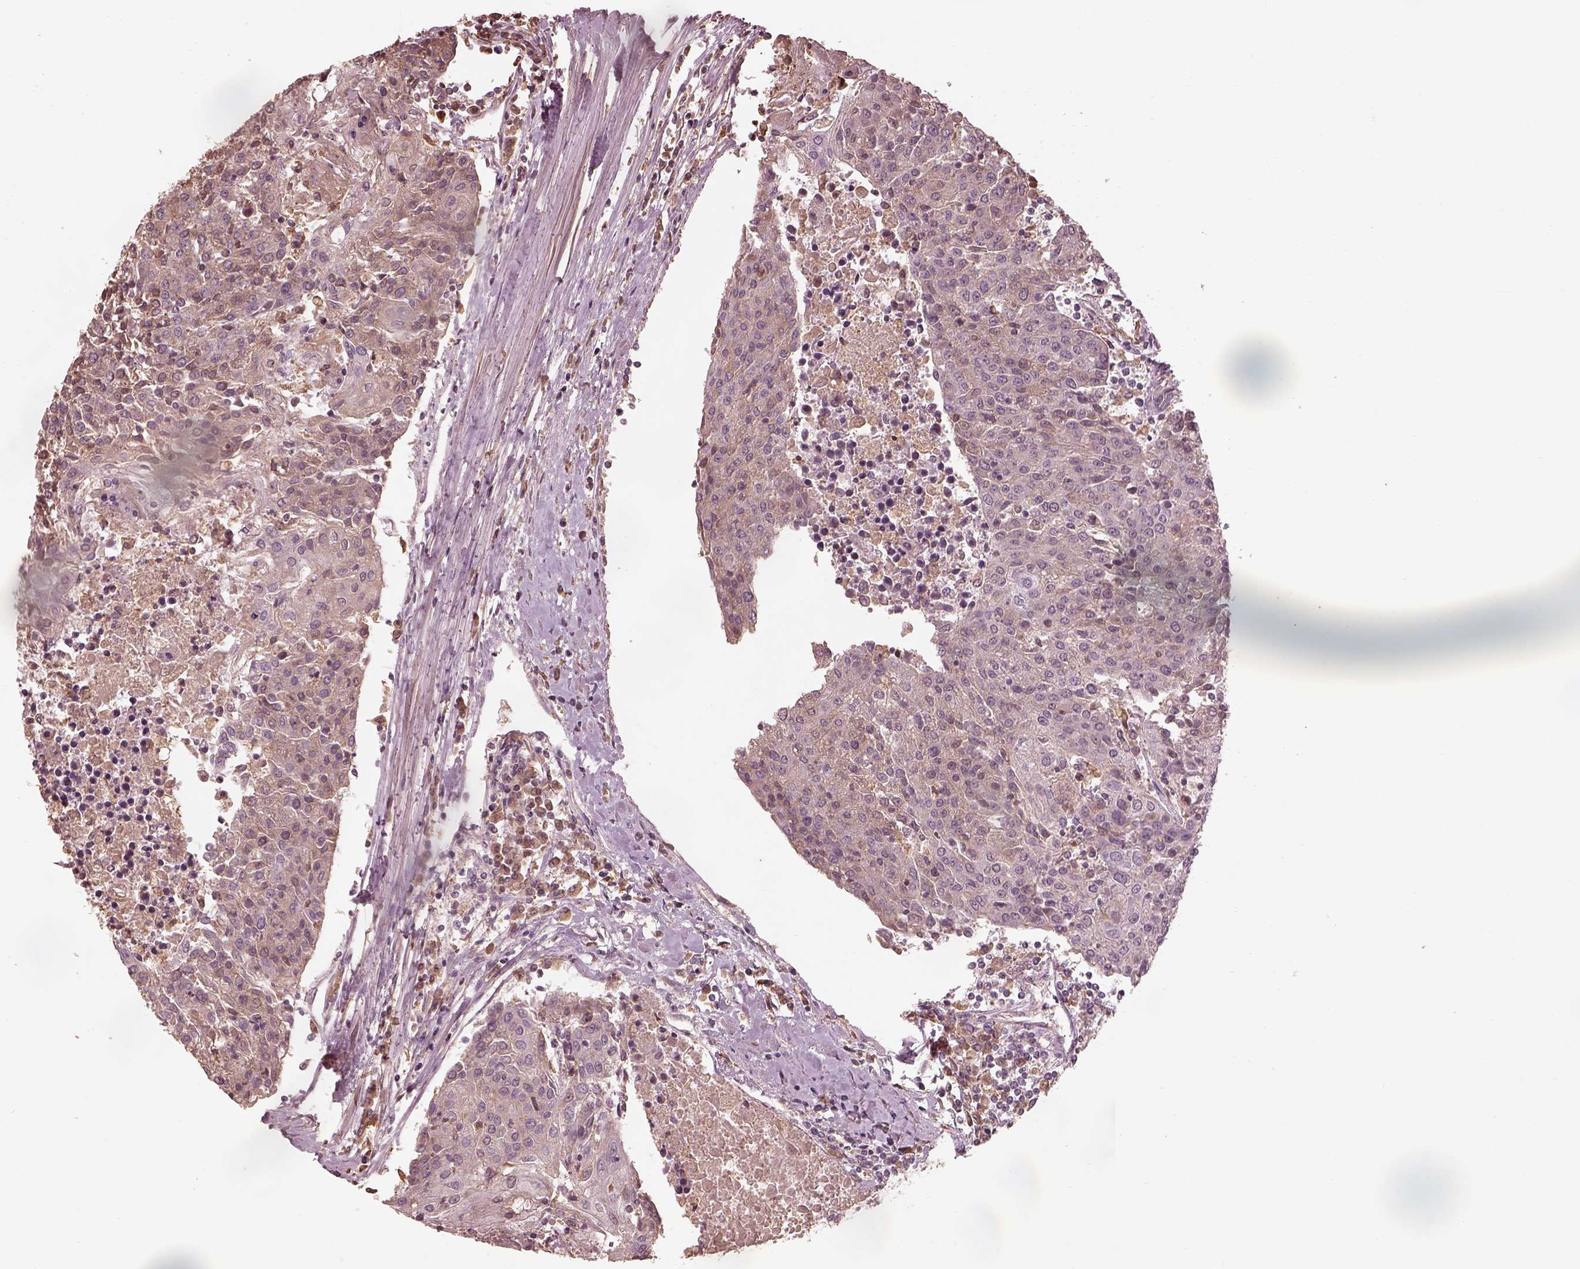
{"staining": {"intensity": "negative", "quantity": "none", "location": "none"}, "tissue": "urothelial cancer", "cell_type": "Tumor cells", "image_type": "cancer", "snomed": [{"axis": "morphology", "description": "Urothelial carcinoma, High grade"}, {"axis": "topography", "description": "Urinary bladder"}], "caption": "Urothelial cancer was stained to show a protein in brown. There is no significant expression in tumor cells.", "gene": "CALR3", "patient": {"sex": "female", "age": 85}}